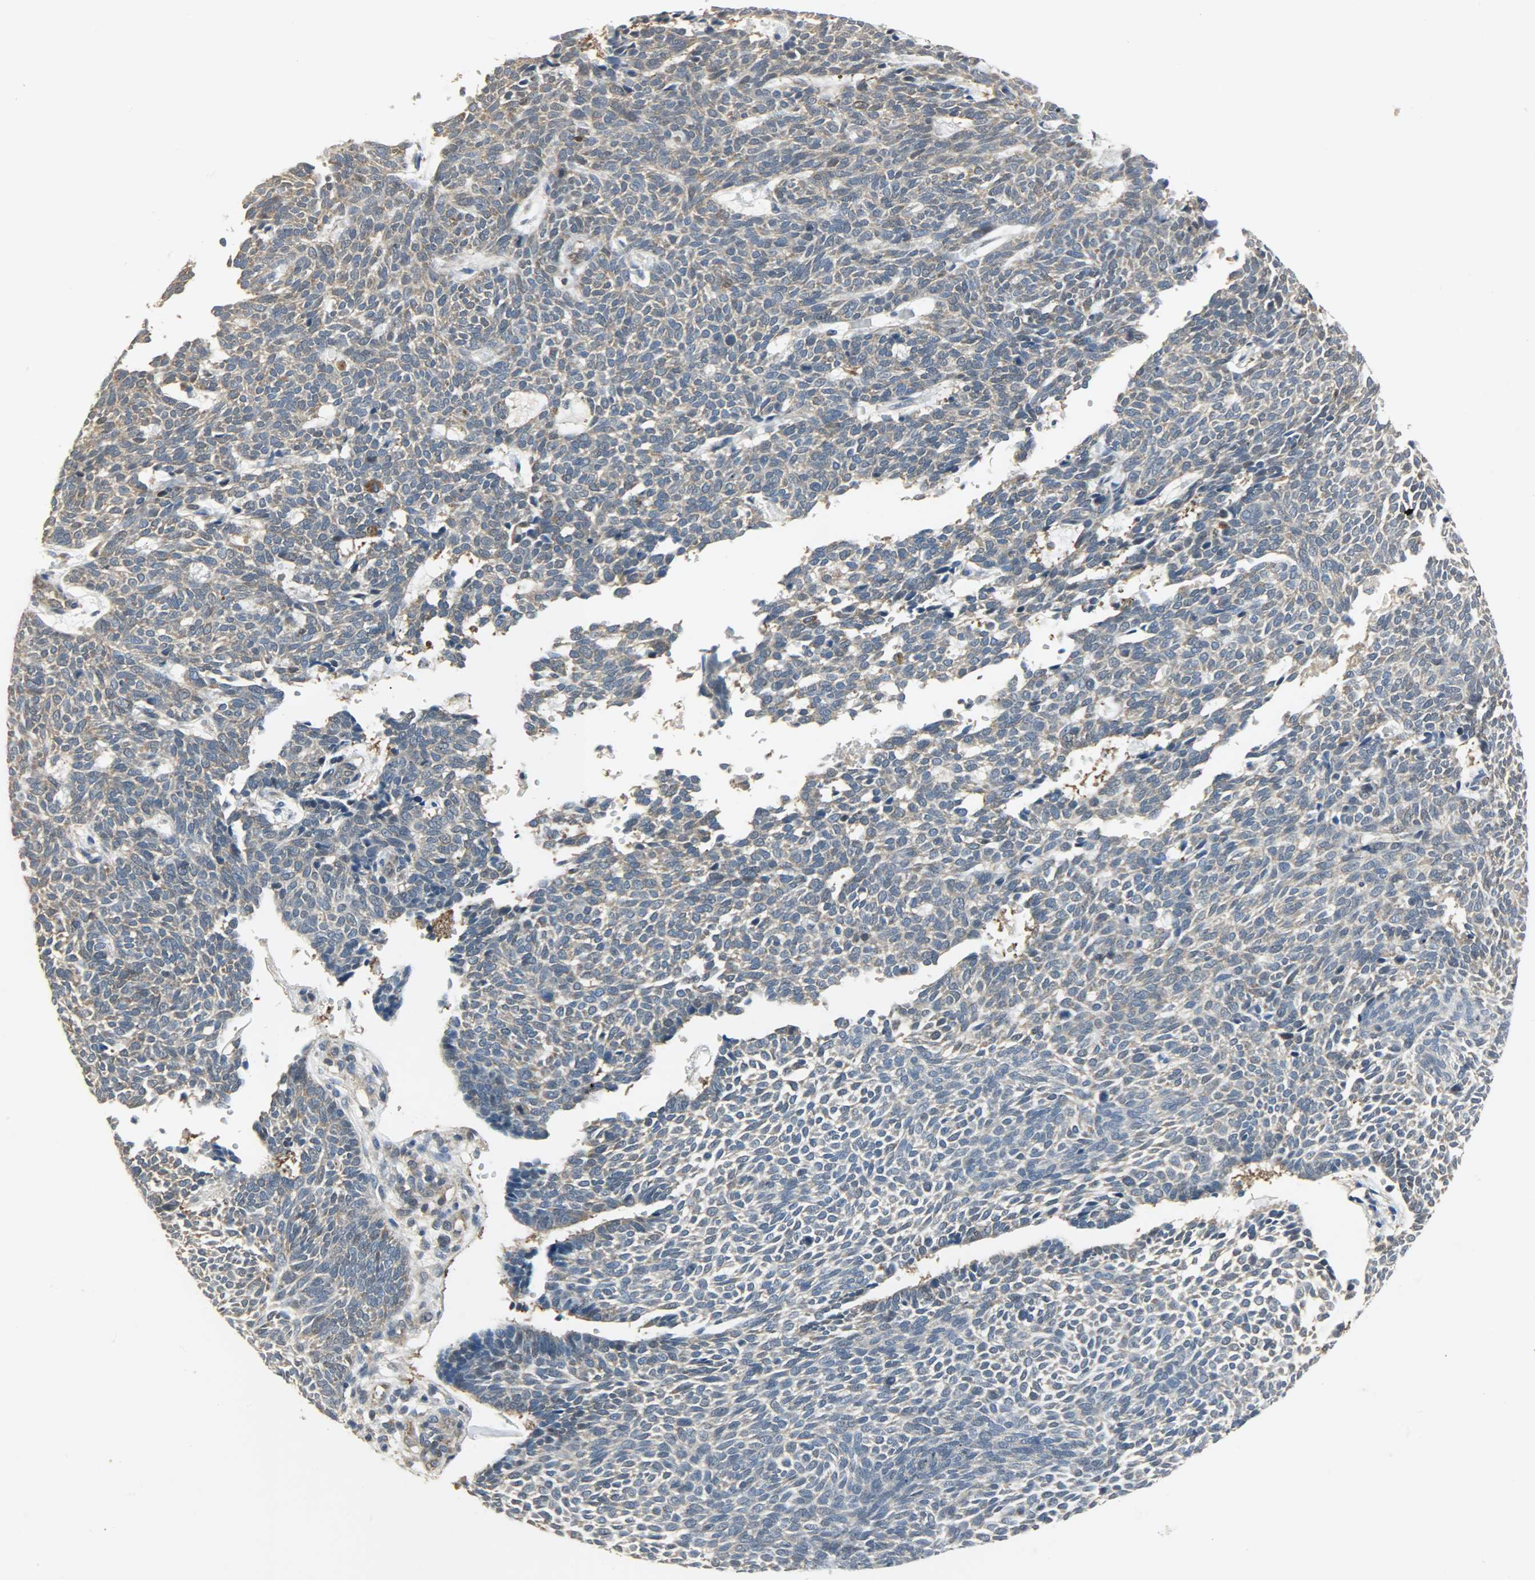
{"staining": {"intensity": "weak", "quantity": "25%-75%", "location": "cytoplasmic/membranous"}, "tissue": "skin cancer", "cell_type": "Tumor cells", "image_type": "cancer", "snomed": [{"axis": "morphology", "description": "Normal tissue, NOS"}, {"axis": "morphology", "description": "Basal cell carcinoma"}, {"axis": "topography", "description": "Skin"}], "caption": "This histopathology image displays IHC staining of skin basal cell carcinoma, with low weak cytoplasmic/membranous staining in about 25%-75% of tumor cells.", "gene": "LDHB", "patient": {"sex": "male", "age": 87}}